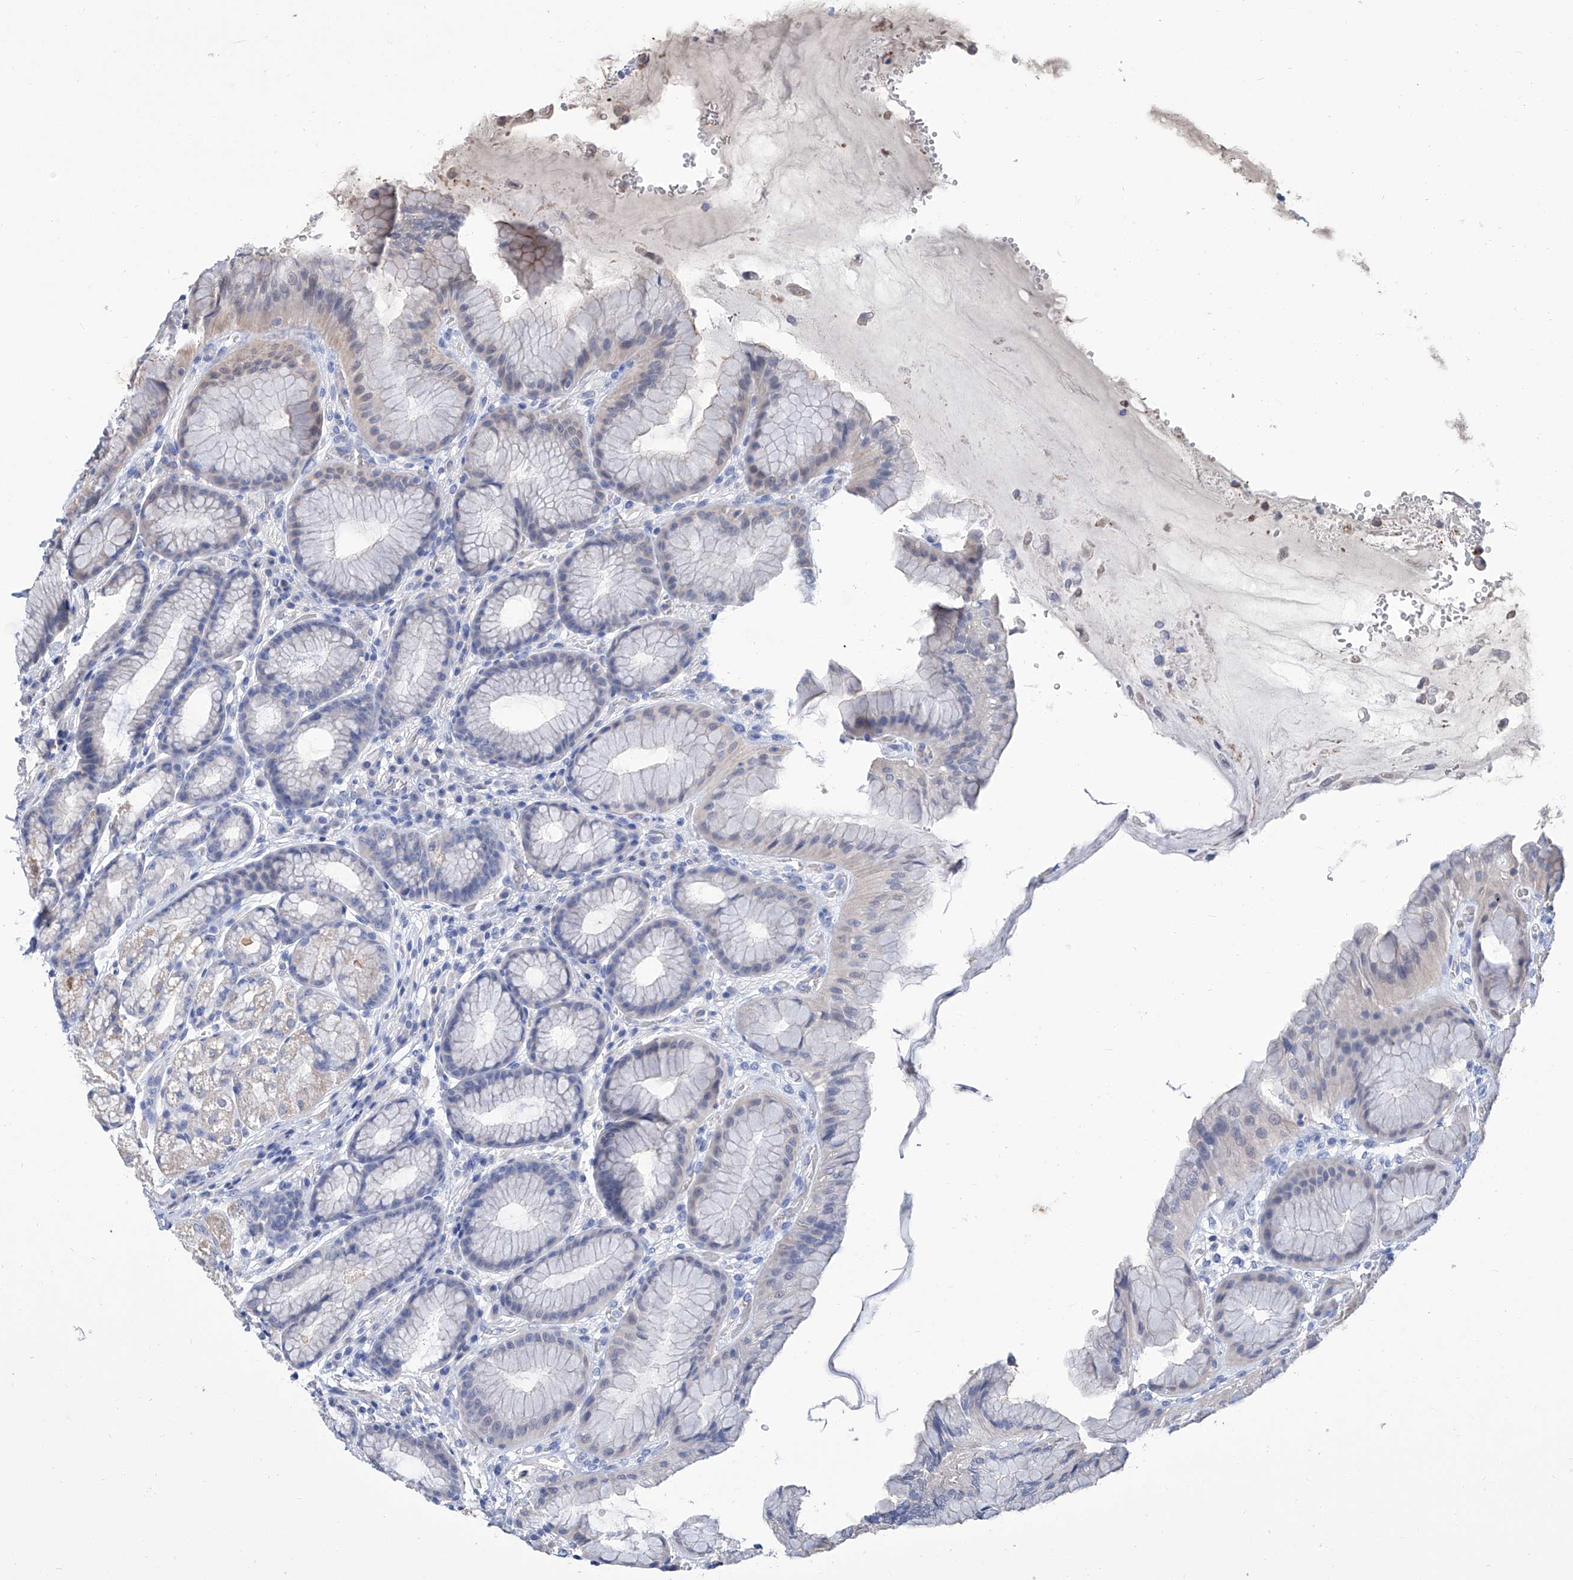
{"staining": {"intensity": "weak", "quantity": "<25%", "location": "cytoplasmic/membranous"}, "tissue": "stomach", "cell_type": "Glandular cells", "image_type": "normal", "snomed": [{"axis": "morphology", "description": "Normal tissue, NOS"}, {"axis": "topography", "description": "Stomach"}], "caption": "High power microscopy histopathology image of an immunohistochemistry (IHC) photomicrograph of normal stomach, revealing no significant positivity in glandular cells.", "gene": "GPT", "patient": {"sex": "male", "age": 57}}